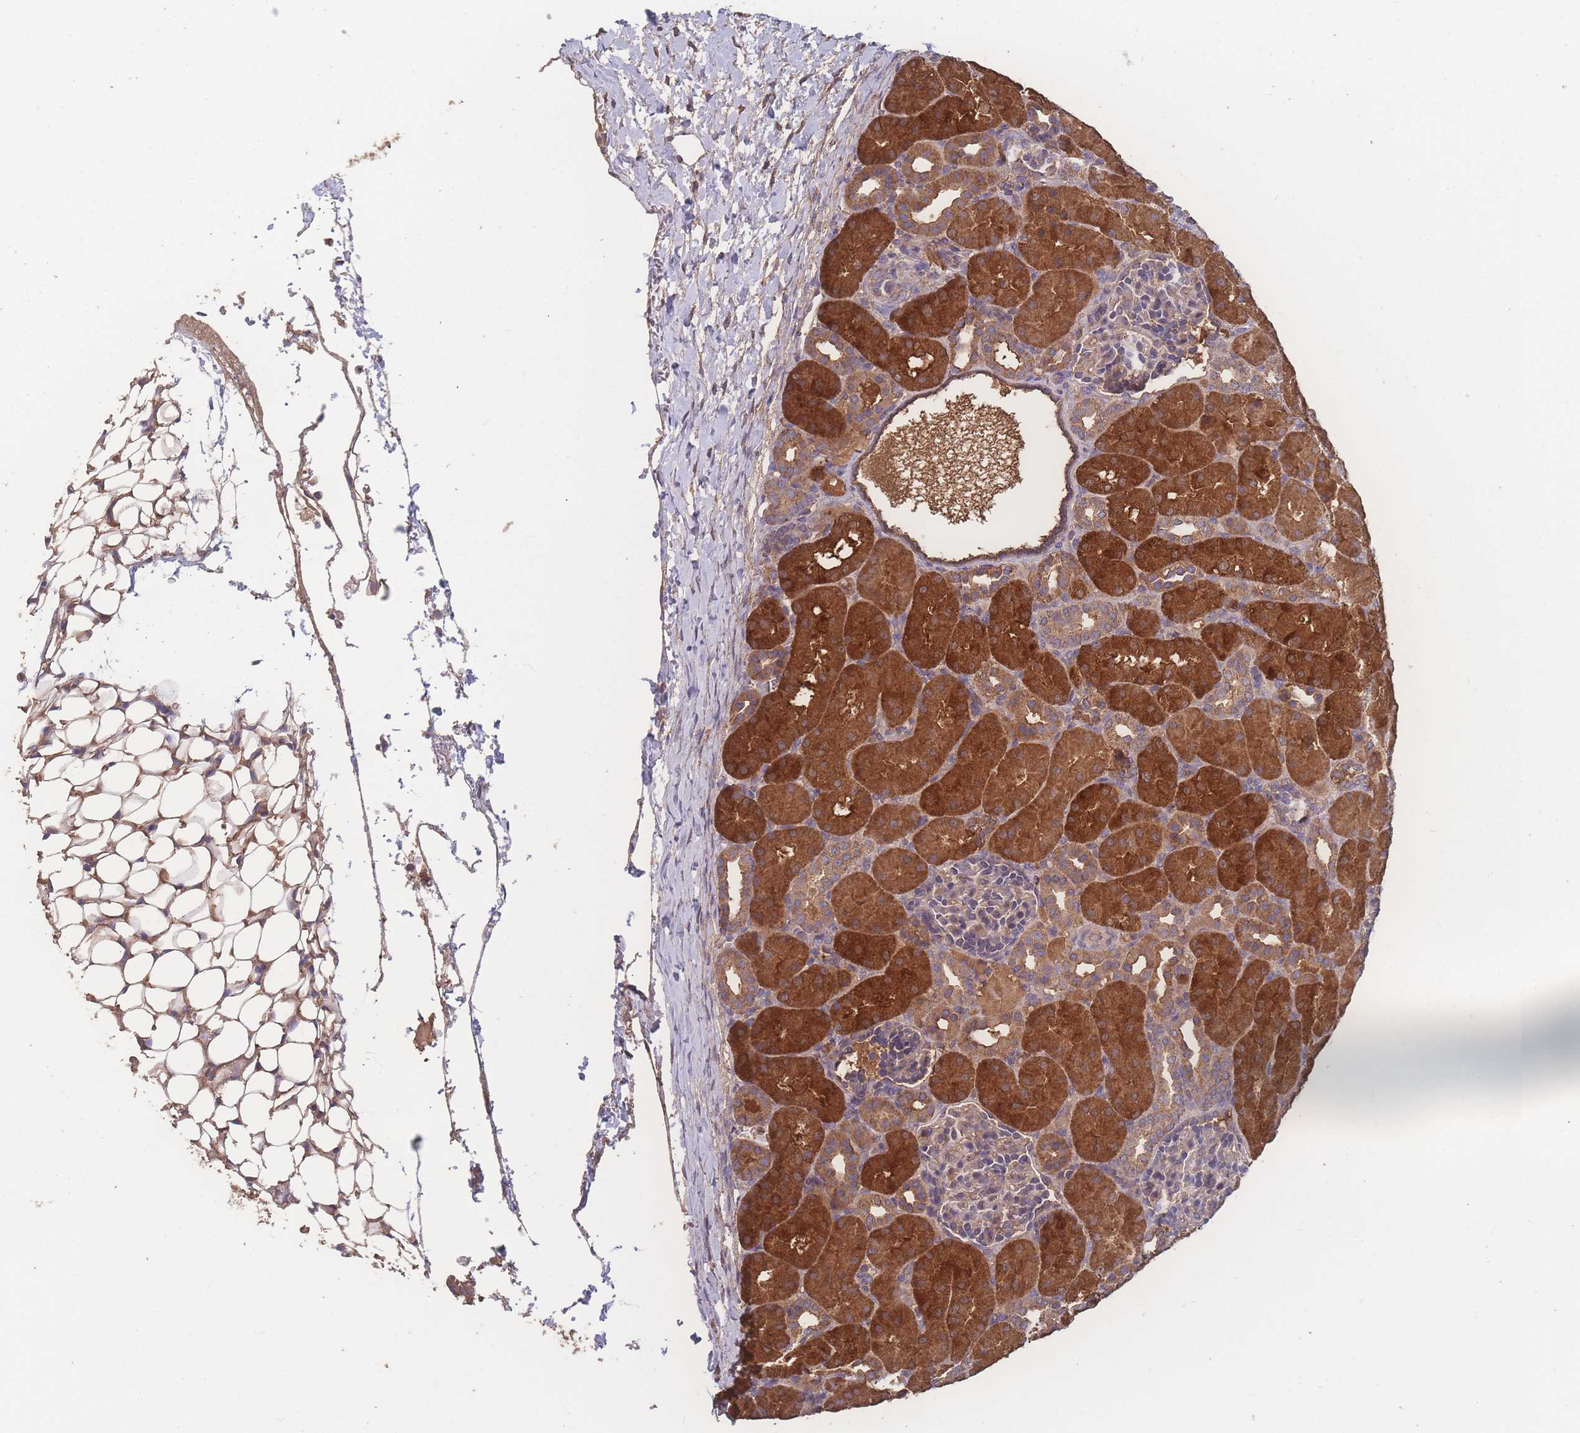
{"staining": {"intensity": "weak", "quantity": "25%-75%", "location": "cytoplasmic/membranous"}, "tissue": "kidney", "cell_type": "Cells in glomeruli", "image_type": "normal", "snomed": [{"axis": "morphology", "description": "Normal tissue, NOS"}, {"axis": "topography", "description": "Kidney"}], "caption": "Protein staining of unremarkable kidney displays weak cytoplasmic/membranous positivity in approximately 25%-75% of cells in glomeruli.", "gene": "ATXN10", "patient": {"sex": "male", "age": 1}}